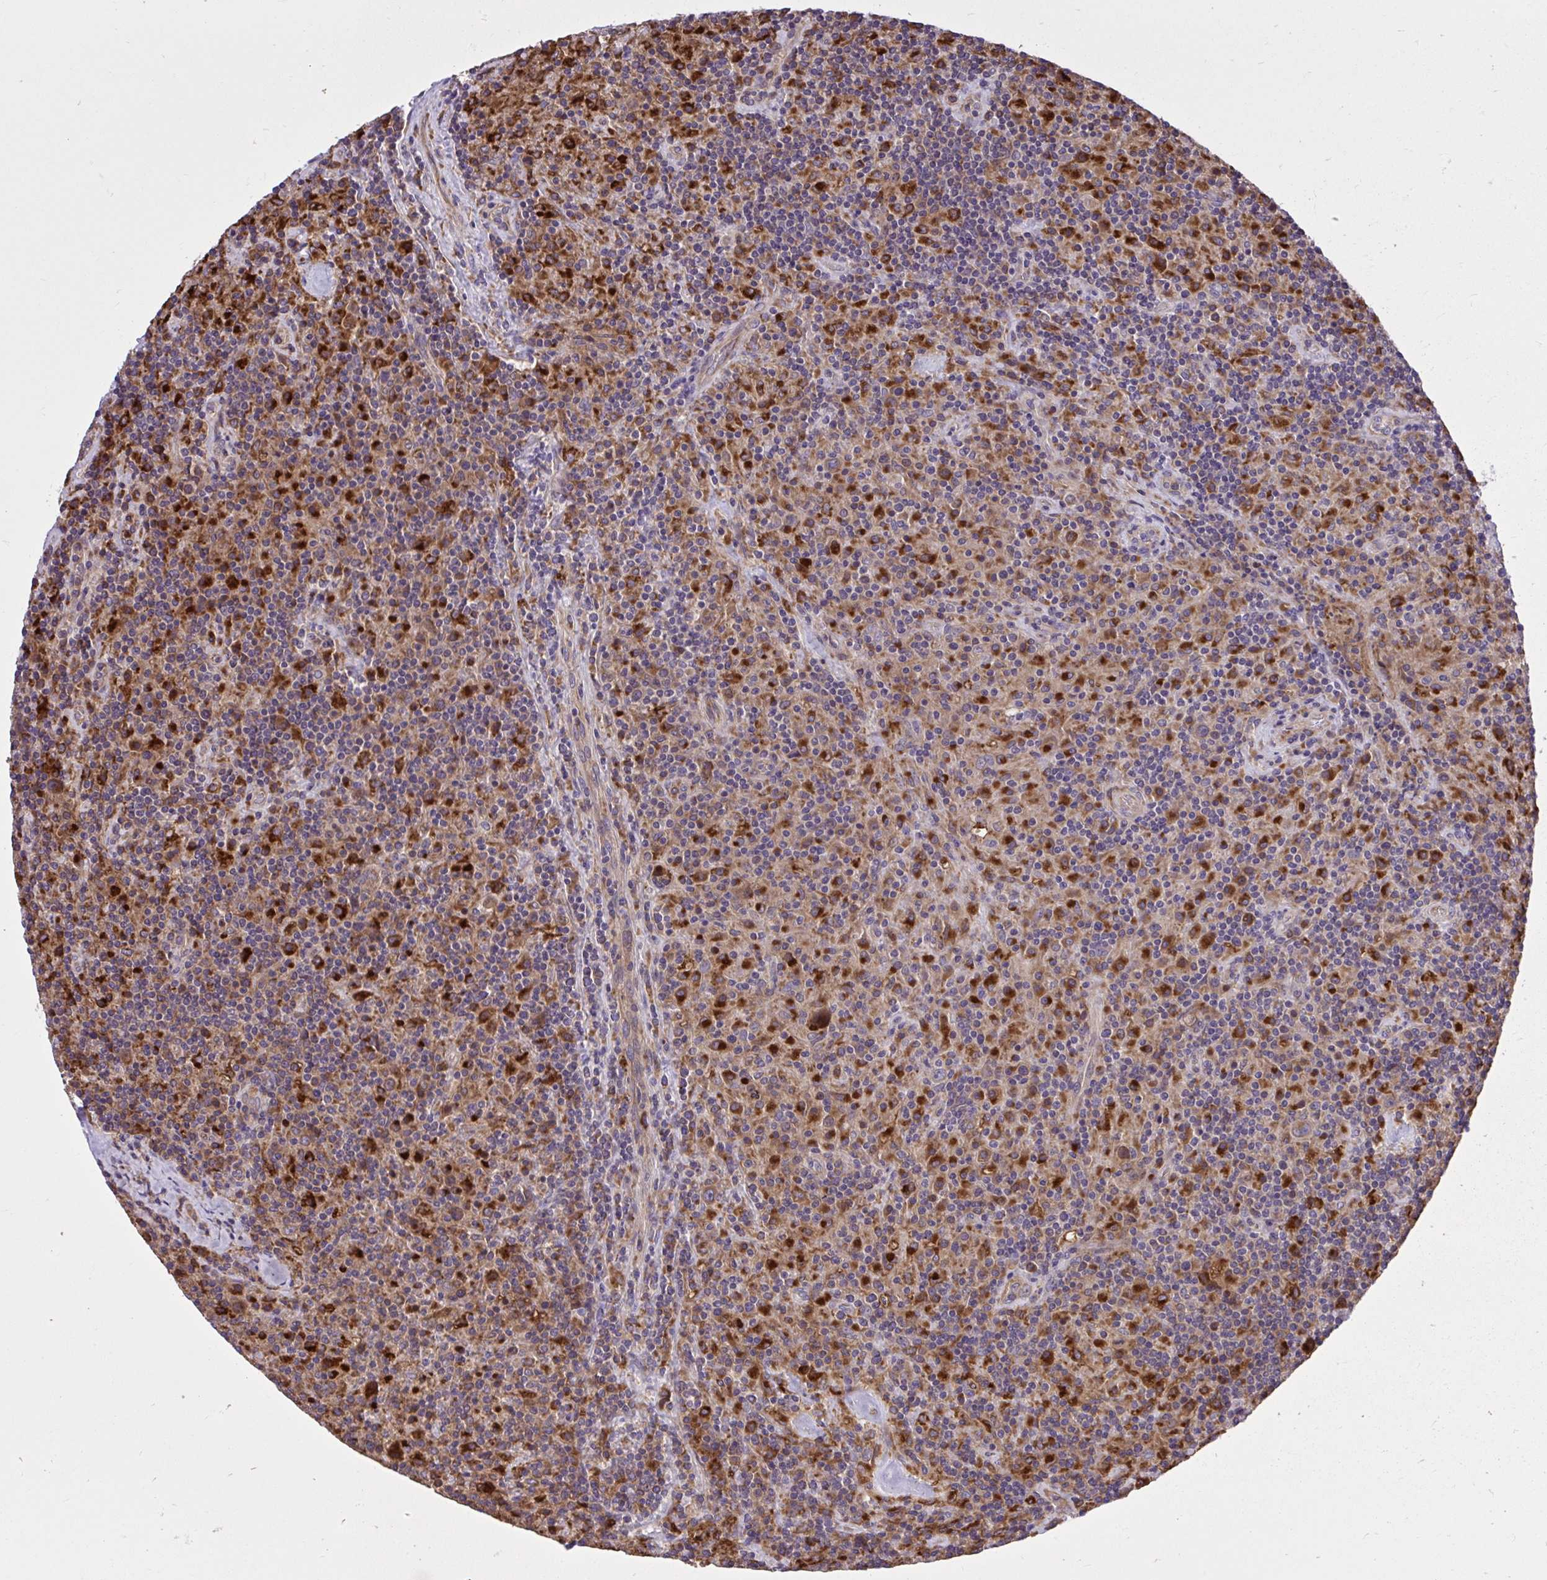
{"staining": {"intensity": "moderate", "quantity": ">75%", "location": "cytoplasmic/membranous"}, "tissue": "lymphoma", "cell_type": "Tumor cells", "image_type": "cancer", "snomed": [{"axis": "morphology", "description": "Hodgkin's disease, NOS"}, {"axis": "topography", "description": "Lymph node"}], "caption": "Immunohistochemical staining of human lymphoma shows moderate cytoplasmic/membranous protein staining in about >75% of tumor cells. The staining was performed using DAB (3,3'-diaminobenzidine) to visualize the protein expression in brown, while the nuclei were stained in blue with hematoxylin (Magnification: 20x).", "gene": "PAIP2", "patient": {"sex": "male", "age": 70}}